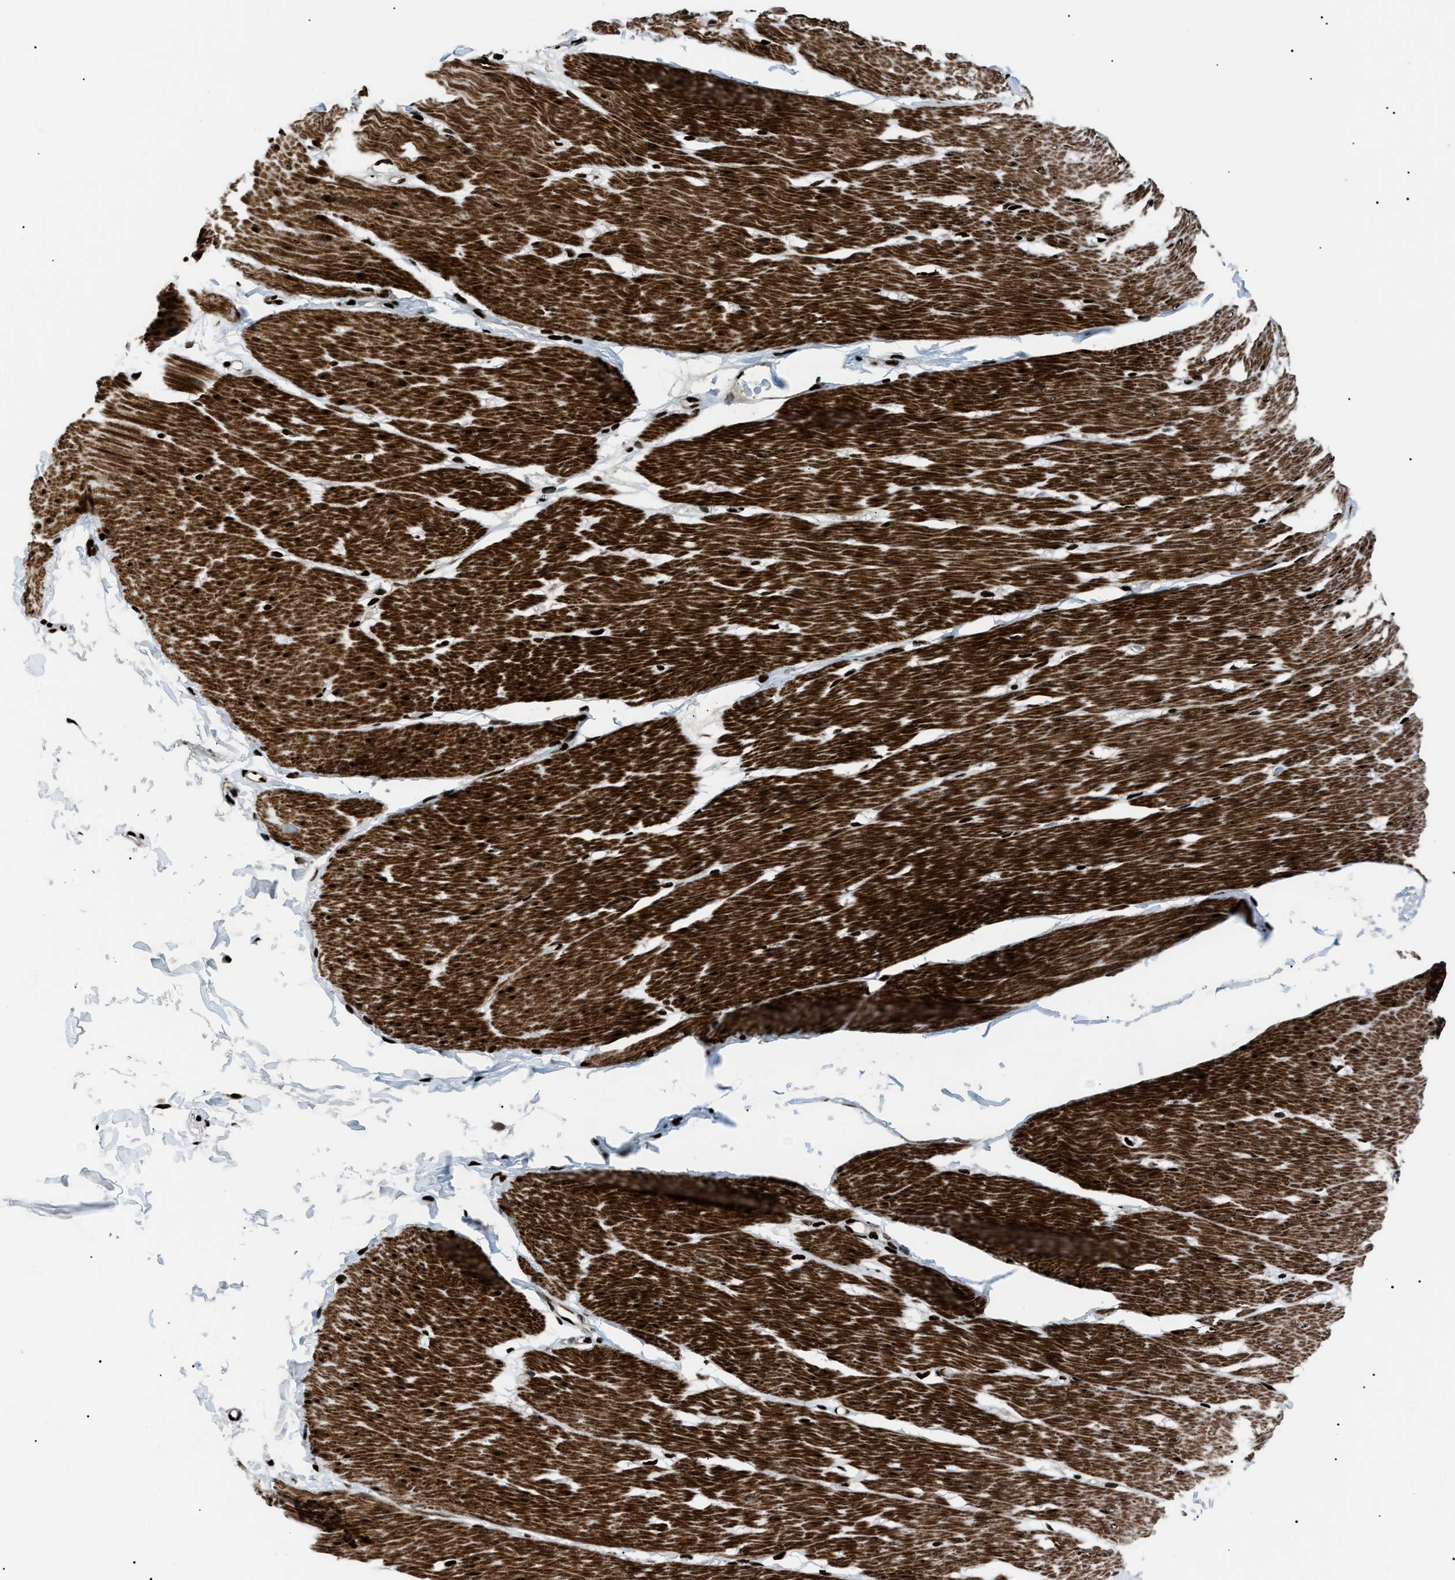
{"staining": {"intensity": "strong", "quantity": ">75%", "location": "cytoplasmic/membranous,nuclear"}, "tissue": "smooth muscle", "cell_type": "Smooth muscle cells", "image_type": "normal", "snomed": [{"axis": "morphology", "description": "Normal tissue, NOS"}, {"axis": "topography", "description": "Smooth muscle"}, {"axis": "topography", "description": "Colon"}], "caption": "Immunohistochemistry micrograph of unremarkable human smooth muscle stained for a protein (brown), which shows high levels of strong cytoplasmic/membranous,nuclear positivity in approximately >75% of smooth muscle cells.", "gene": "PRKX", "patient": {"sex": "male", "age": 67}}